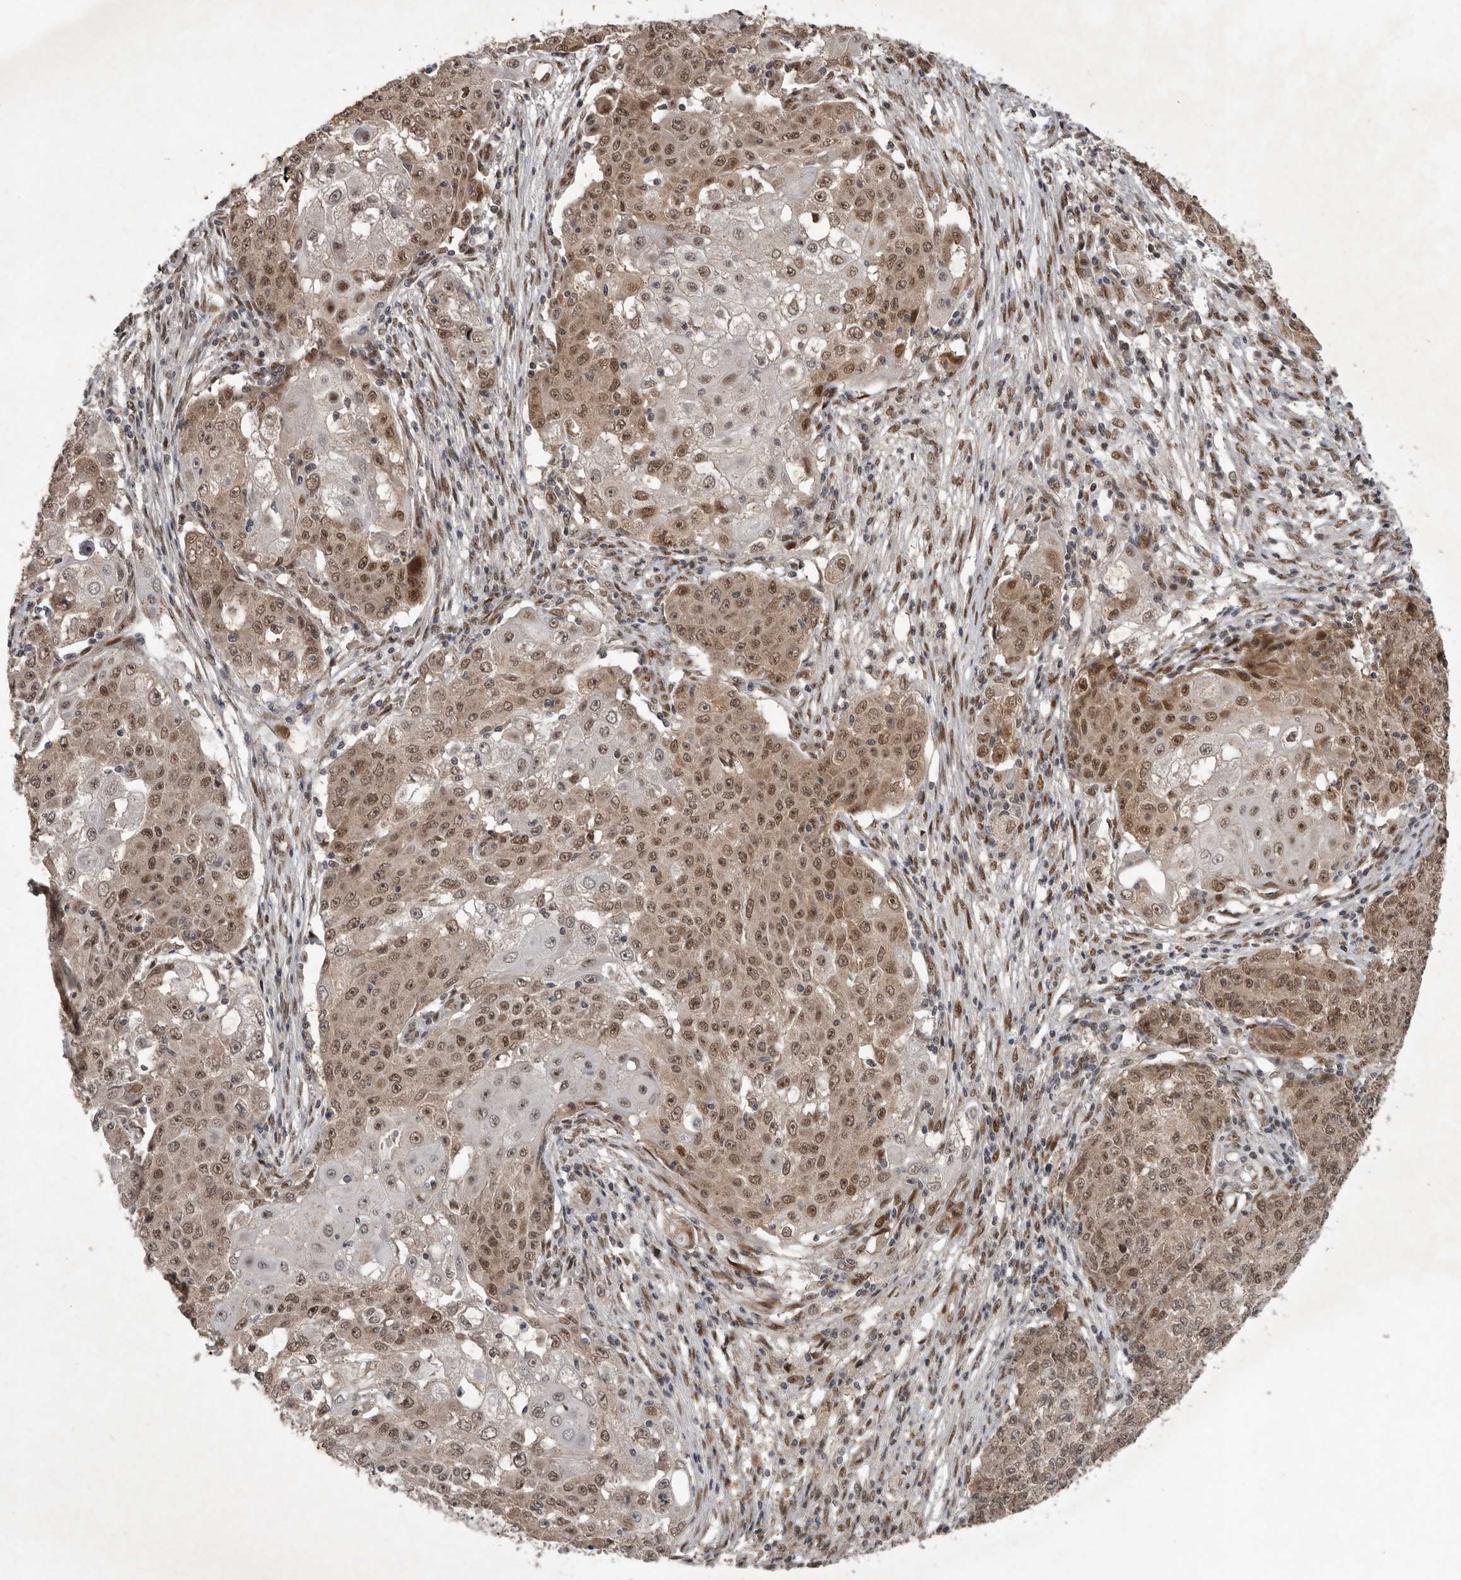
{"staining": {"intensity": "moderate", "quantity": ">75%", "location": "cytoplasmic/membranous,nuclear"}, "tissue": "ovarian cancer", "cell_type": "Tumor cells", "image_type": "cancer", "snomed": [{"axis": "morphology", "description": "Carcinoma, endometroid"}, {"axis": "topography", "description": "Ovary"}], "caption": "Approximately >75% of tumor cells in endometroid carcinoma (ovarian) exhibit moderate cytoplasmic/membranous and nuclear protein expression as visualized by brown immunohistochemical staining.", "gene": "CDC27", "patient": {"sex": "female", "age": 42}}